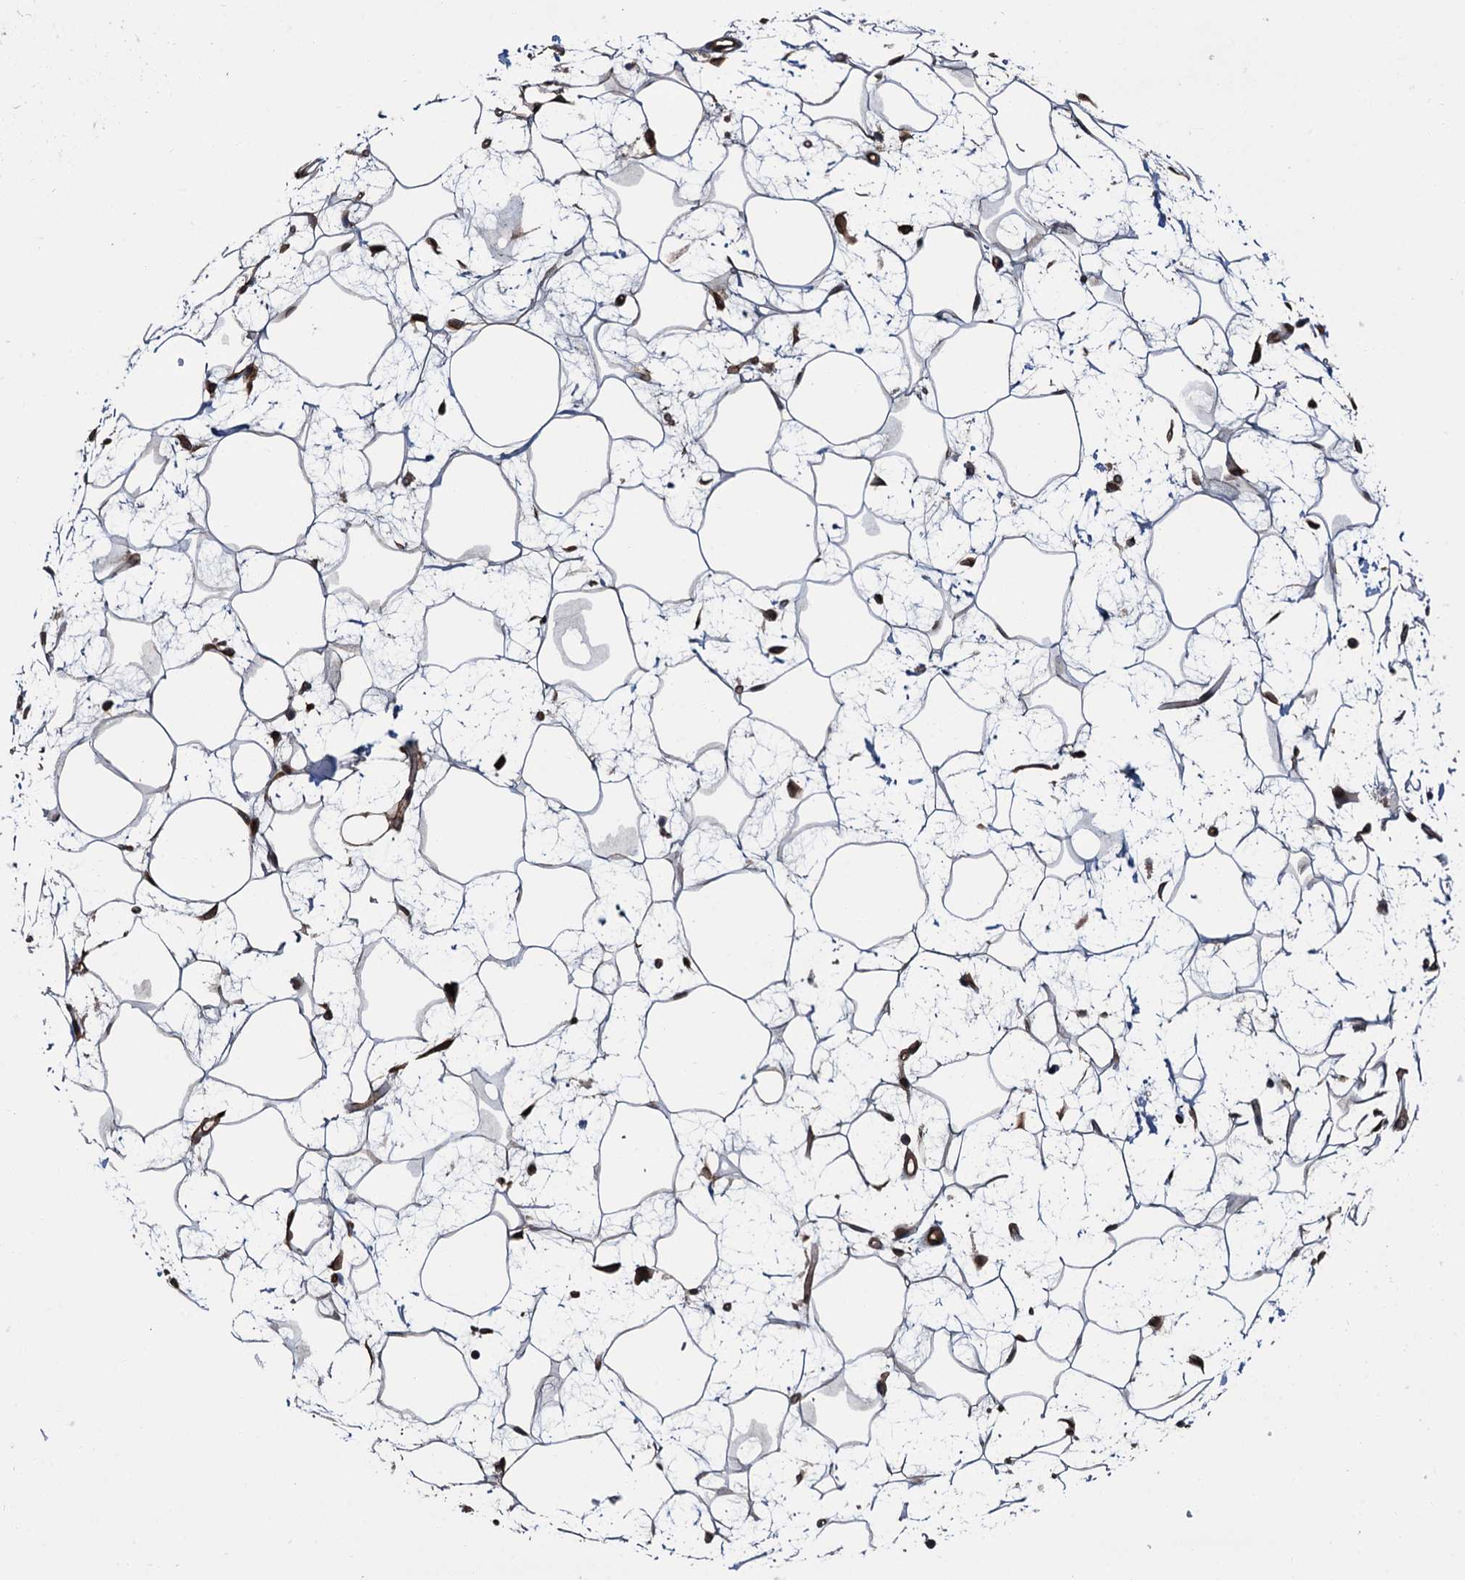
{"staining": {"intensity": "negative", "quantity": "none", "location": "none"}, "tissue": "adipose tissue", "cell_type": "Adipocytes", "image_type": "normal", "snomed": [{"axis": "morphology", "description": "Normal tissue, NOS"}, {"axis": "topography", "description": "Breast"}], "caption": "Immunohistochemical staining of benign human adipose tissue demonstrates no significant staining in adipocytes.", "gene": "ZFYVE19", "patient": {"sex": "female", "age": 26}}